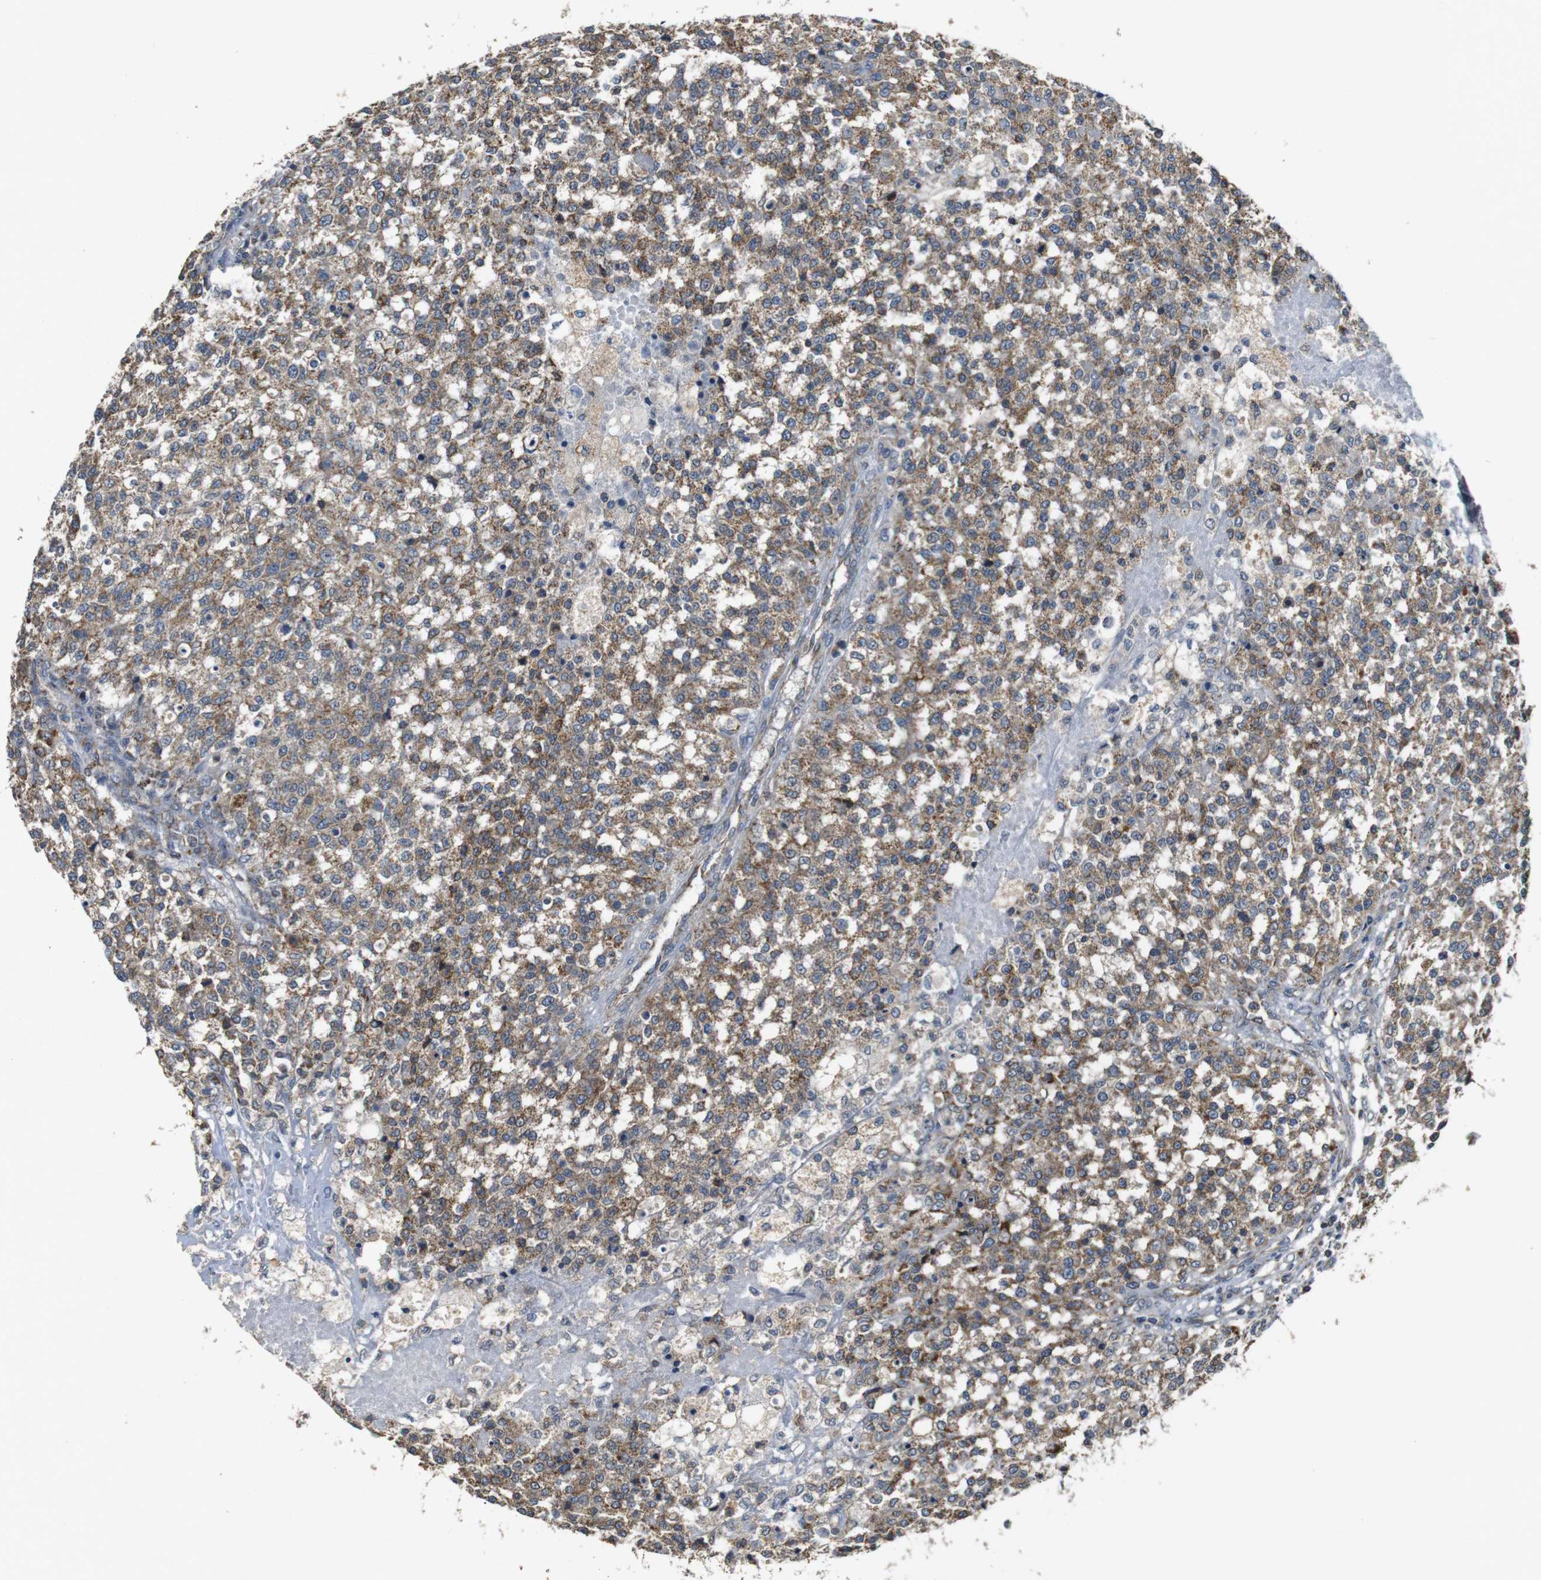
{"staining": {"intensity": "moderate", "quantity": ">75%", "location": "cytoplasmic/membranous"}, "tissue": "testis cancer", "cell_type": "Tumor cells", "image_type": "cancer", "snomed": [{"axis": "morphology", "description": "Seminoma, NOS"}, {"axis": "topography", "description": "Testis"}], "caption": "Brown immunohistochemical staining in human seminoma (testis) demonstrates moderate cytoplasmic/membranous positivity in approximately >75% of tumor cells. (DAB IHC with brightfield microscopy, high magnification).", "gene": "CALHM2", "patient": {"sex": "male", "age": 59}}